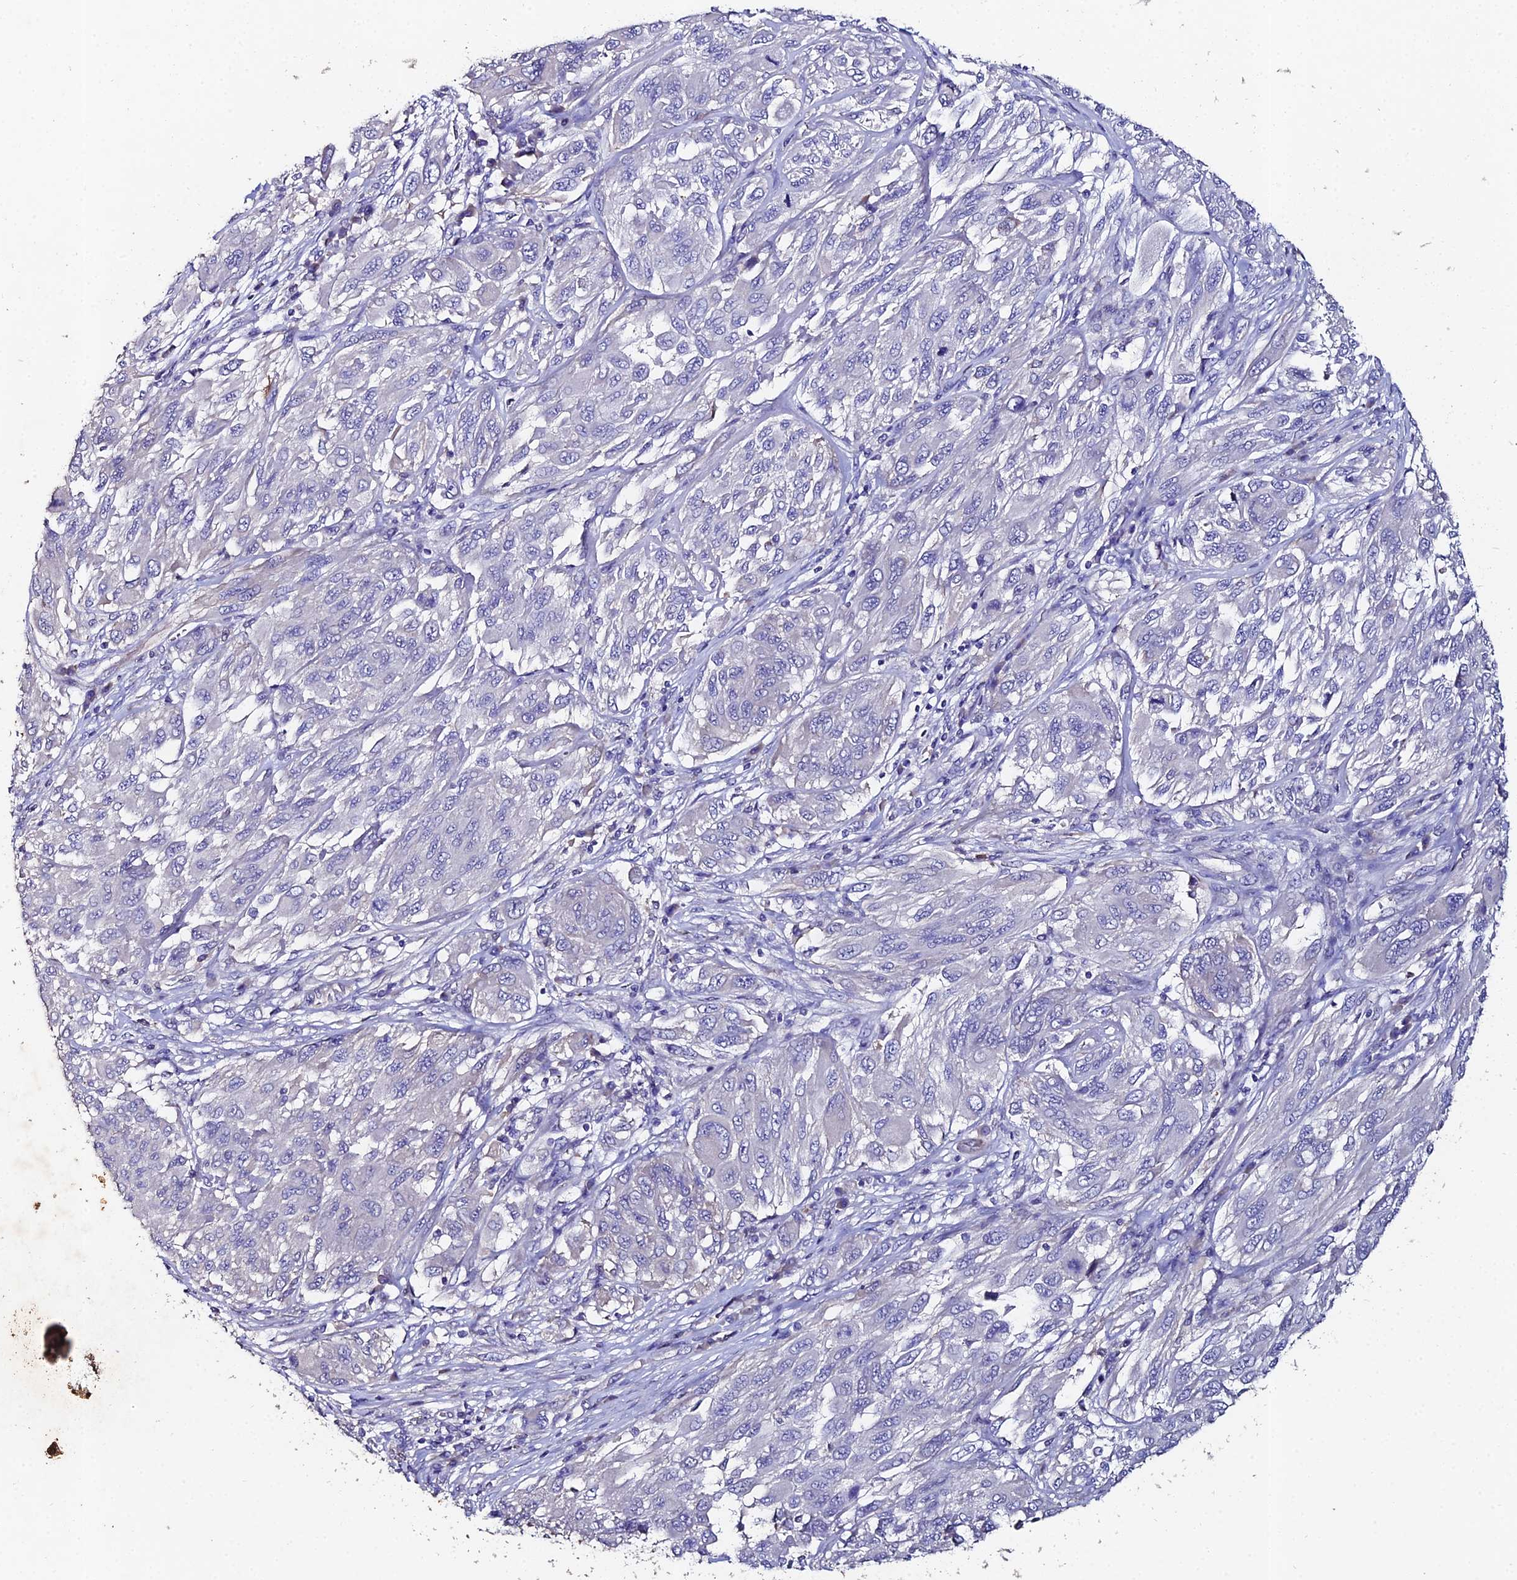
{"staining": {"intensity": "negative", "quantity": "none", "location": "none"}, "tissue": "melanoma", "cell_type": "Tumor cells", "image_type": "cancer", "snomed": [{"axis": "morphology", "description": "Malignant melanoma, NOS"}, {"axis": "topography", "description": "Skin"}], "caption": "This image is of melanoma stained with IHC to label a protein in brown with the nuclei are counter-stained blue. There is no positivity in tumor cells.", "gene": "ESRRG", "patient": {"sex": "female", "age": 91}}